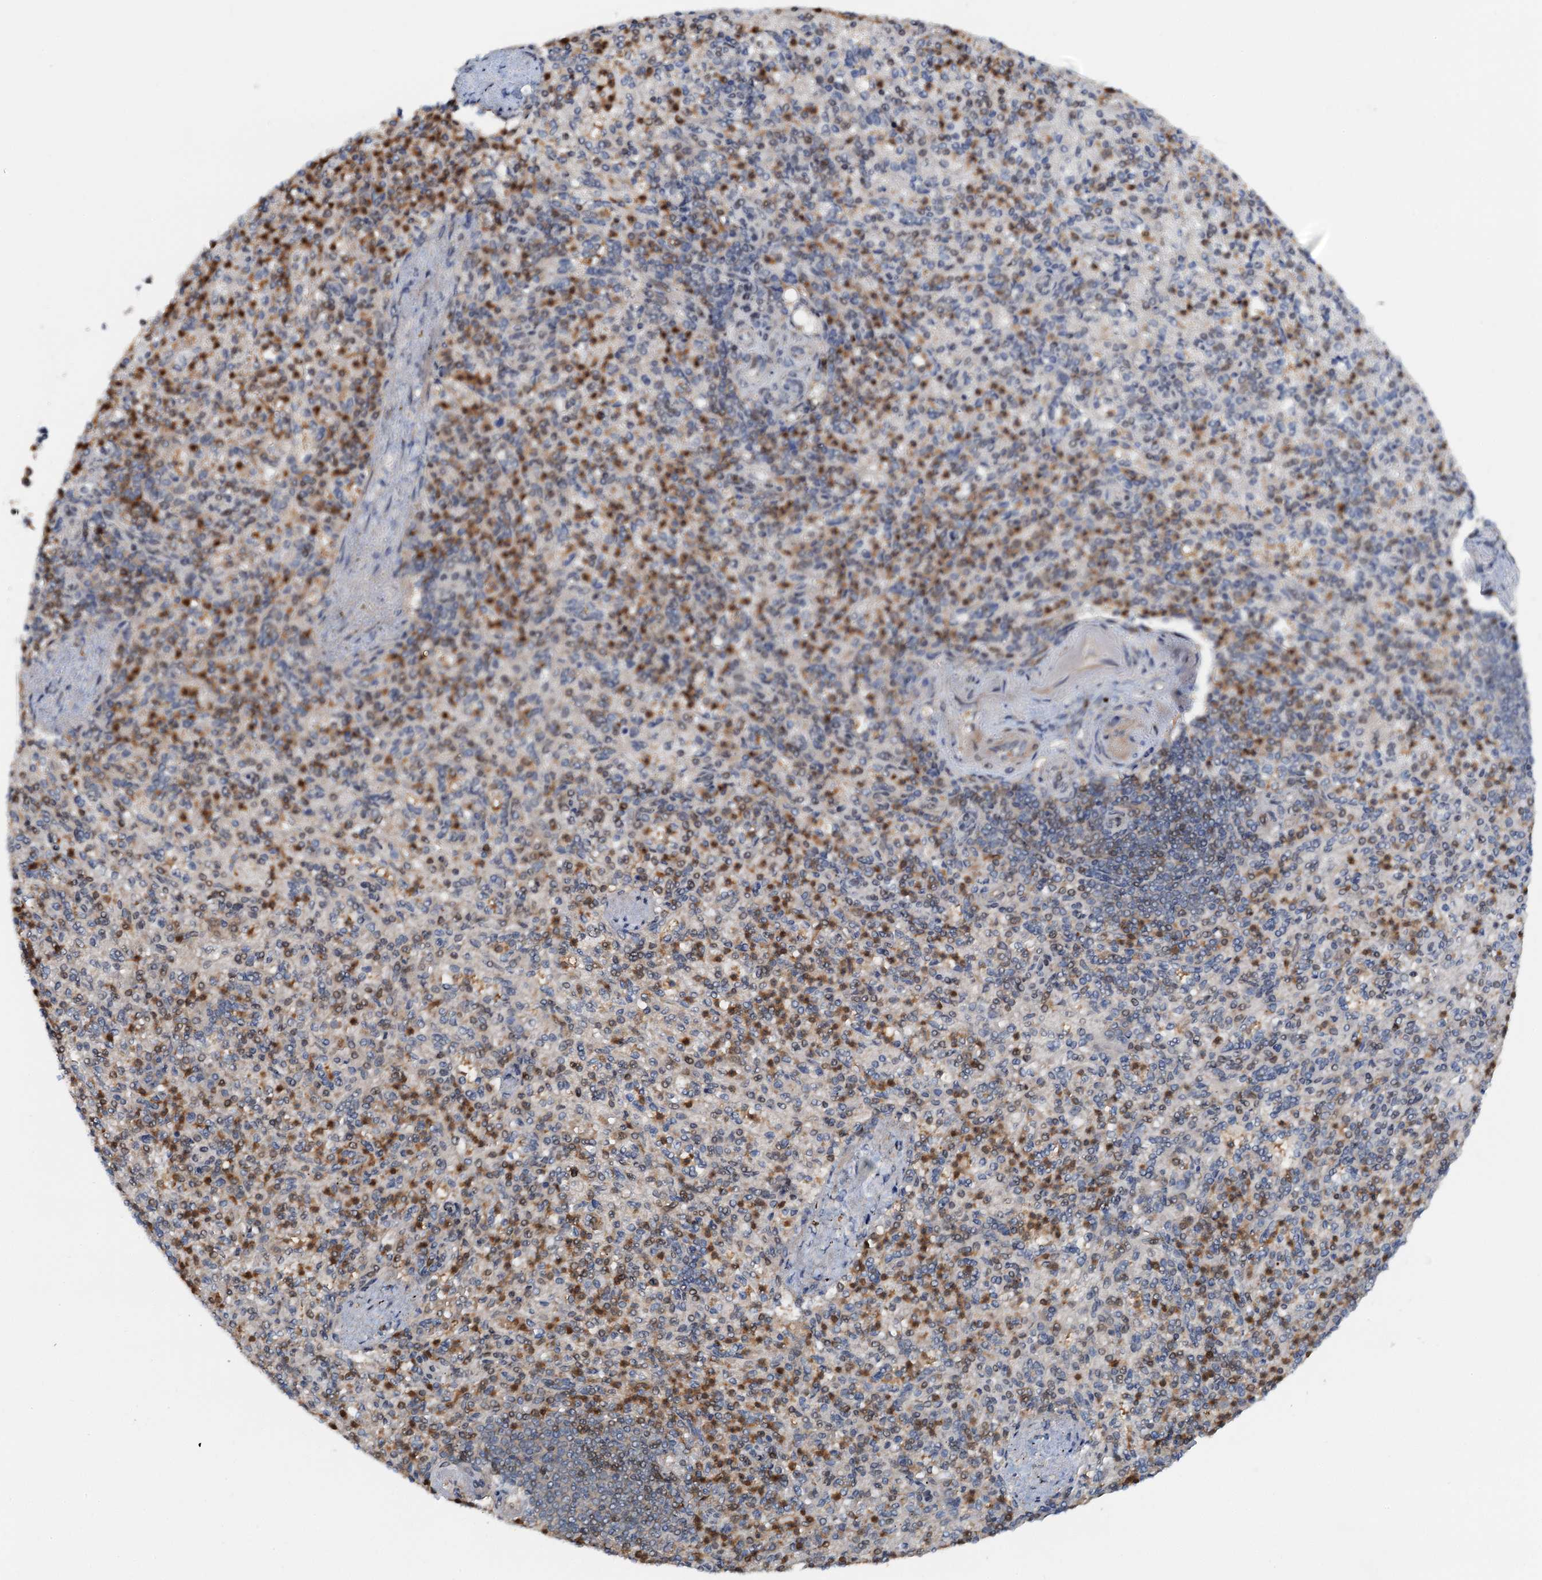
{"staining": {"intensity": "strong", "quantity": "<25%", "location": "cytoplasmic/membranous,nuclear"}, "tissue": "spleen", "cell_type": "Cells in red pulp", "image_type": "normal", "snomed": [{"axis": "morphology", "description": "Normal tissue, NOS"}, {"axis": "topography", "description": "Spleen"}], "caption": "A micrograph showing strong cytoplasmic/membranous,nuclear expression in about <25% of cells in red pulp in benign spleen, as visualized by brown immunohistochemical staining.", "gene": "ZNF609", "patient": {"sex": "female", "age": 74}}